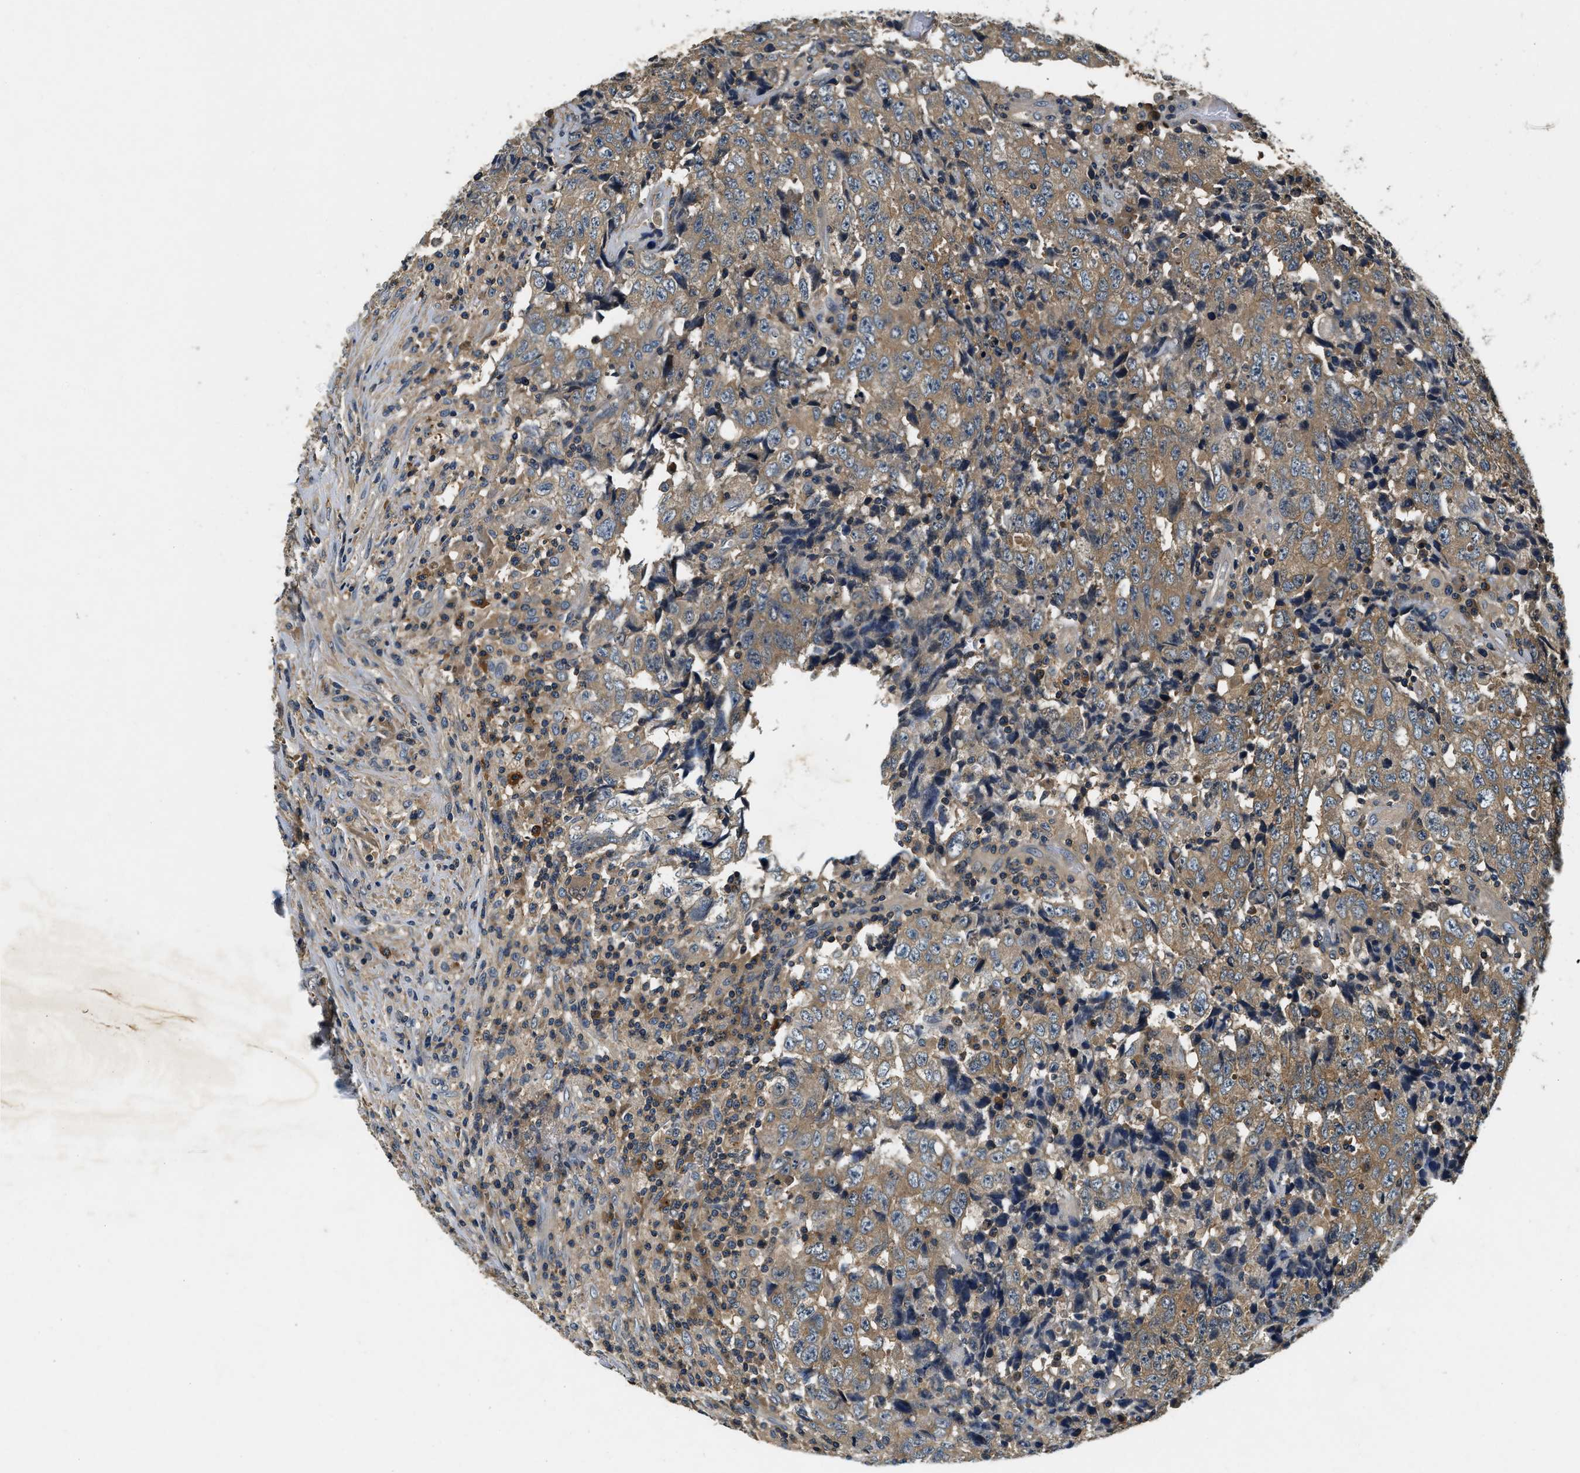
{"staining": {"intensity": "moderate", "quantity": ">75%", "location": "cytoplasmic/membranous"}, "tissue": "testis cancer", "cell_type": "Tumor cells", "image_type": "cancer", "snomed": [{"axis": "morphology", "description": "Necrosis, NOS"}, {"axis": "morphology", "description": "Carcinoma, Embryonal, NOS"}, {"axis": "topography", "description": "Testis"}], "caption": "Moderate cytoplasmic/membranous expression for a protein is seen in about >75% of tumor cells of testis cancer (embryonal carcinoma) using immunohistochemistry.", "gene": "RESF1", "patient": {"sex": "male", "age": 19}}